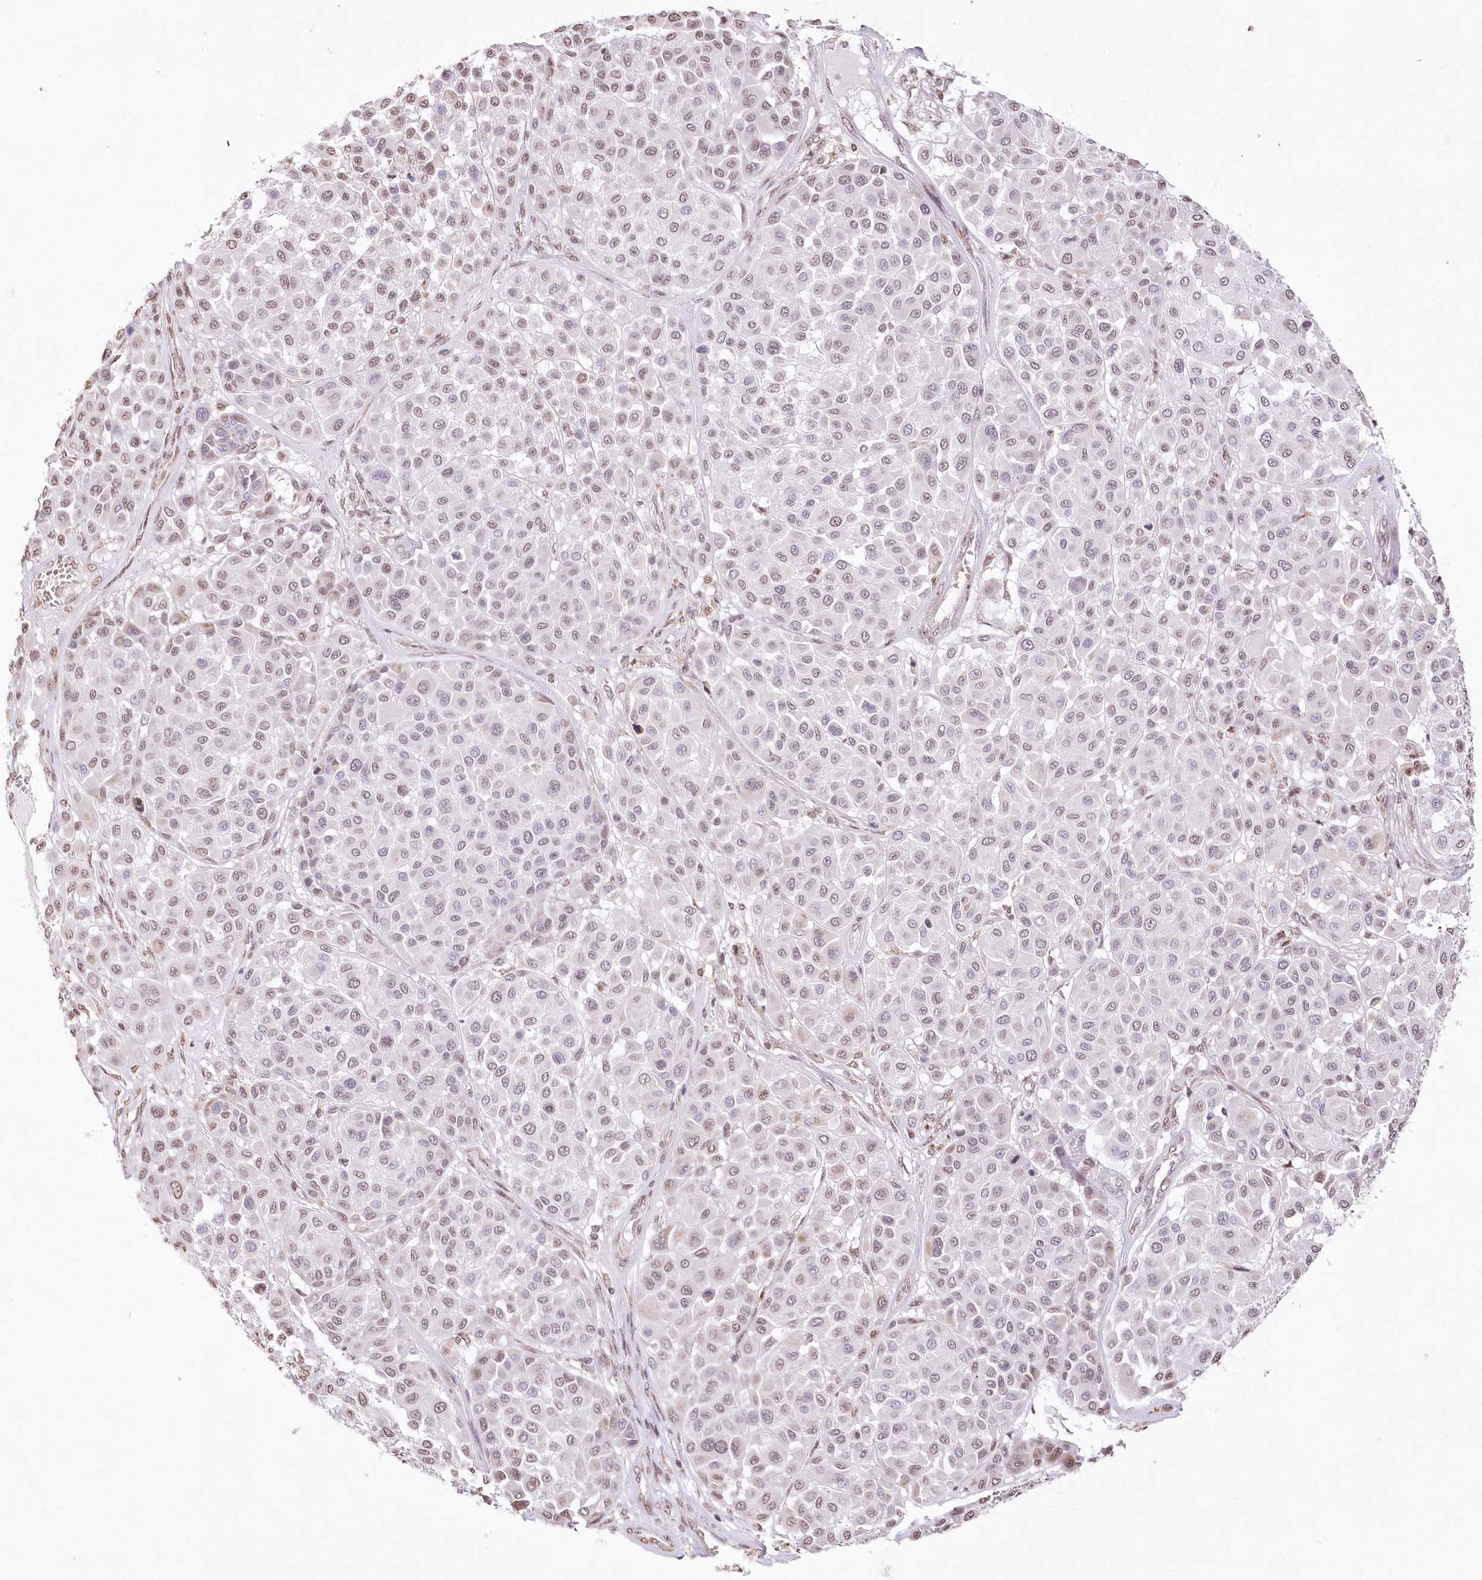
{"staining": {"intensity": "weak", "quantity": "25%-75%", "location": "nuclear"}, "tissue": "melanoma", "cell_type": "Tumor cells", "image_type": "cancer", "snomed": [{"axis": "morphology", "description": "Malignant melanoma, Metastatic site"}, {"axis": "topography", "description": "Soft tissue"}], "caption": "Malignant melanoma (metastatic site) tissue displays weak nuclear positivity in approximately 25%-75% of tumor cells", "gene": "RBM27", "patient": {"sex": "male", "age": 41}}